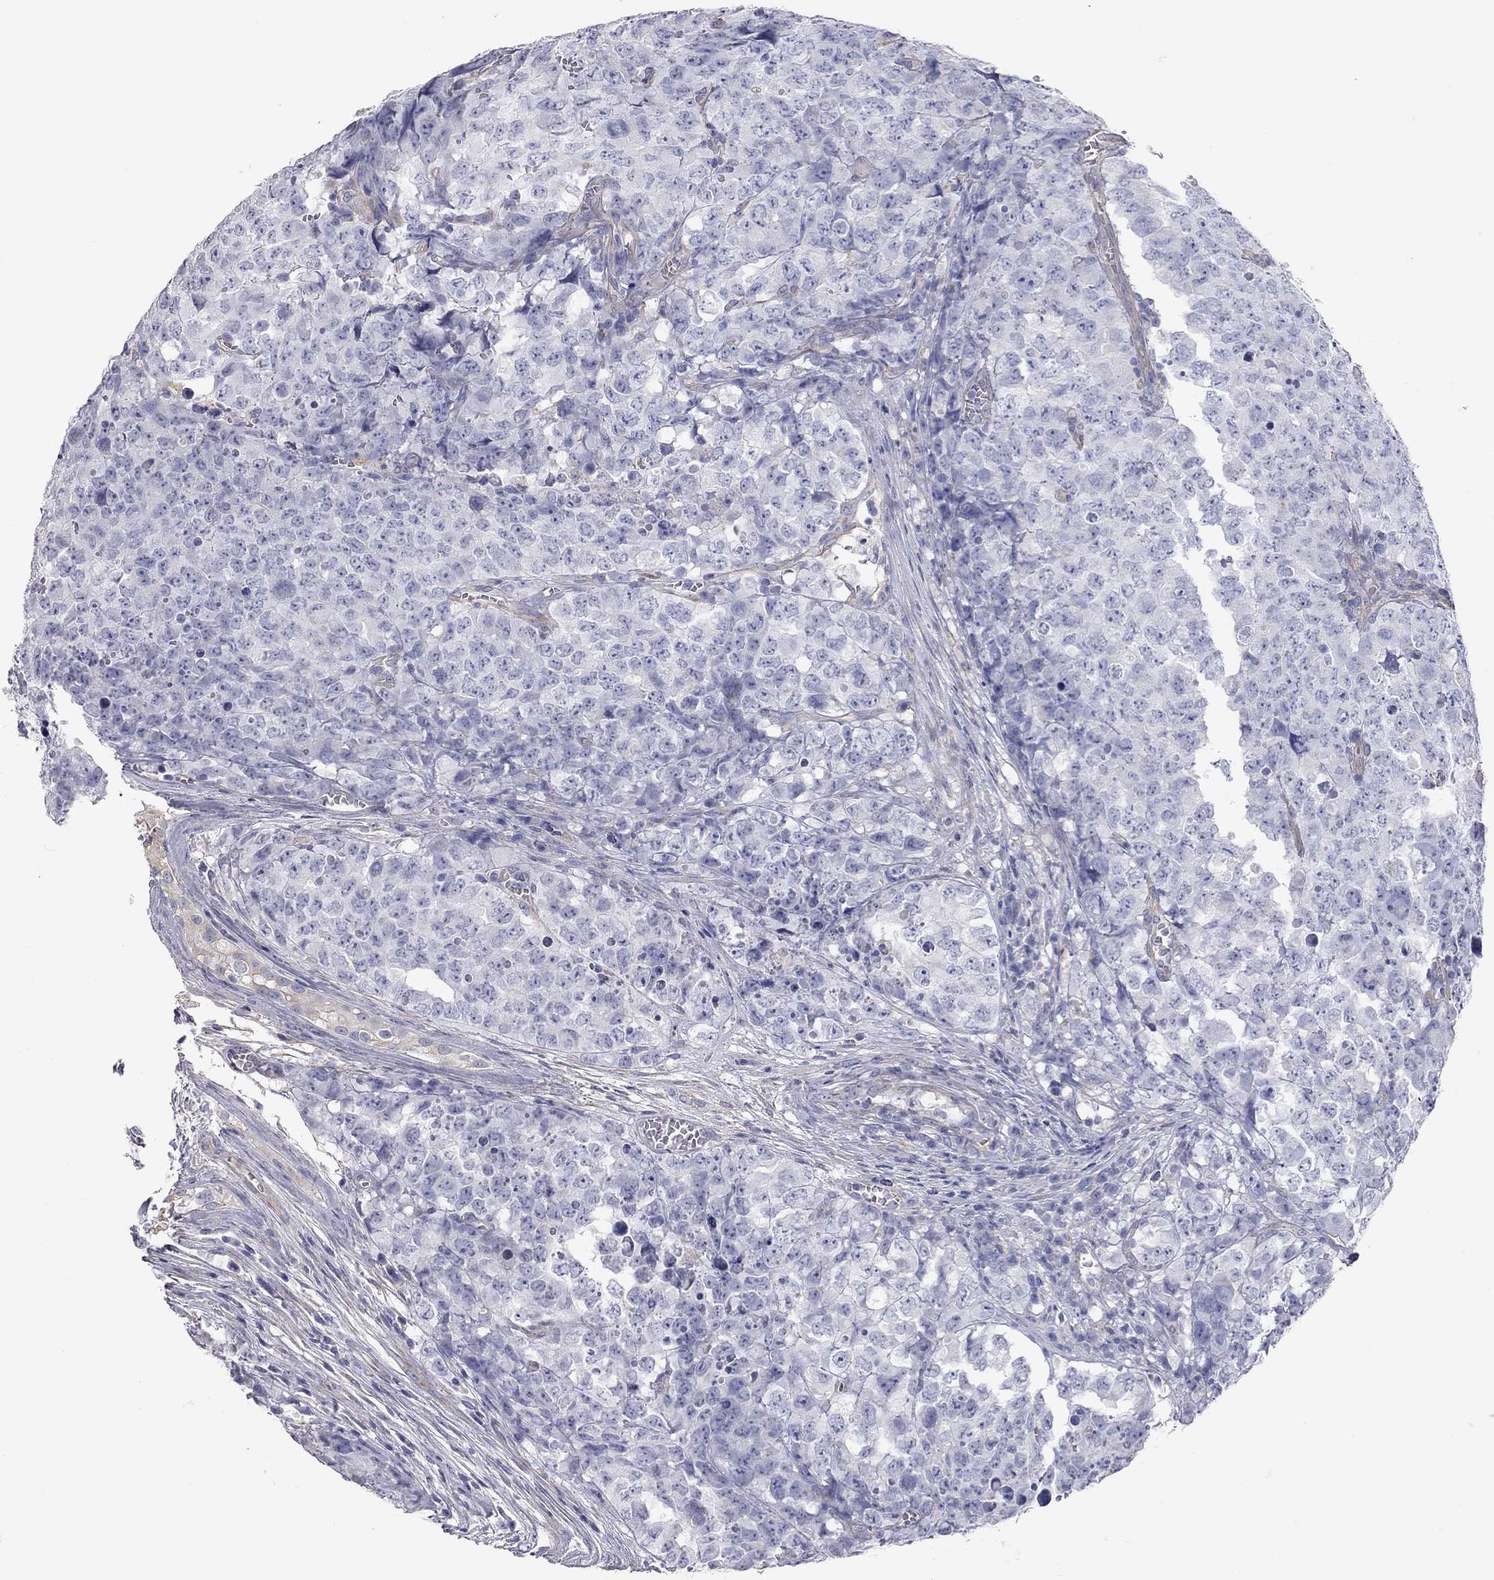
{"staining": {"intensity": "negative", "quantity": "none", "location": "none"}, "tissue": "testis cancer", "cell_type": "Tumor cells", "image_type": "cancer", "snomed": [{"axis": "morphology", "description": "Carcinoma, Embryonal, NOS"}, {"axis": "topography", "description": "Testis"}], "caption": "This is a micrograph of immunohistochemistry staining of testis embryonal carcinoma, which shows no expression in tumor cells. The staining is performed using DAB (3,3'-diaminobenzidine) brown chromogen with nuclei counter-stained in using hematoxylin.", "gene": "C10orf90", "patient": {"sex": "male", "age": 23}}